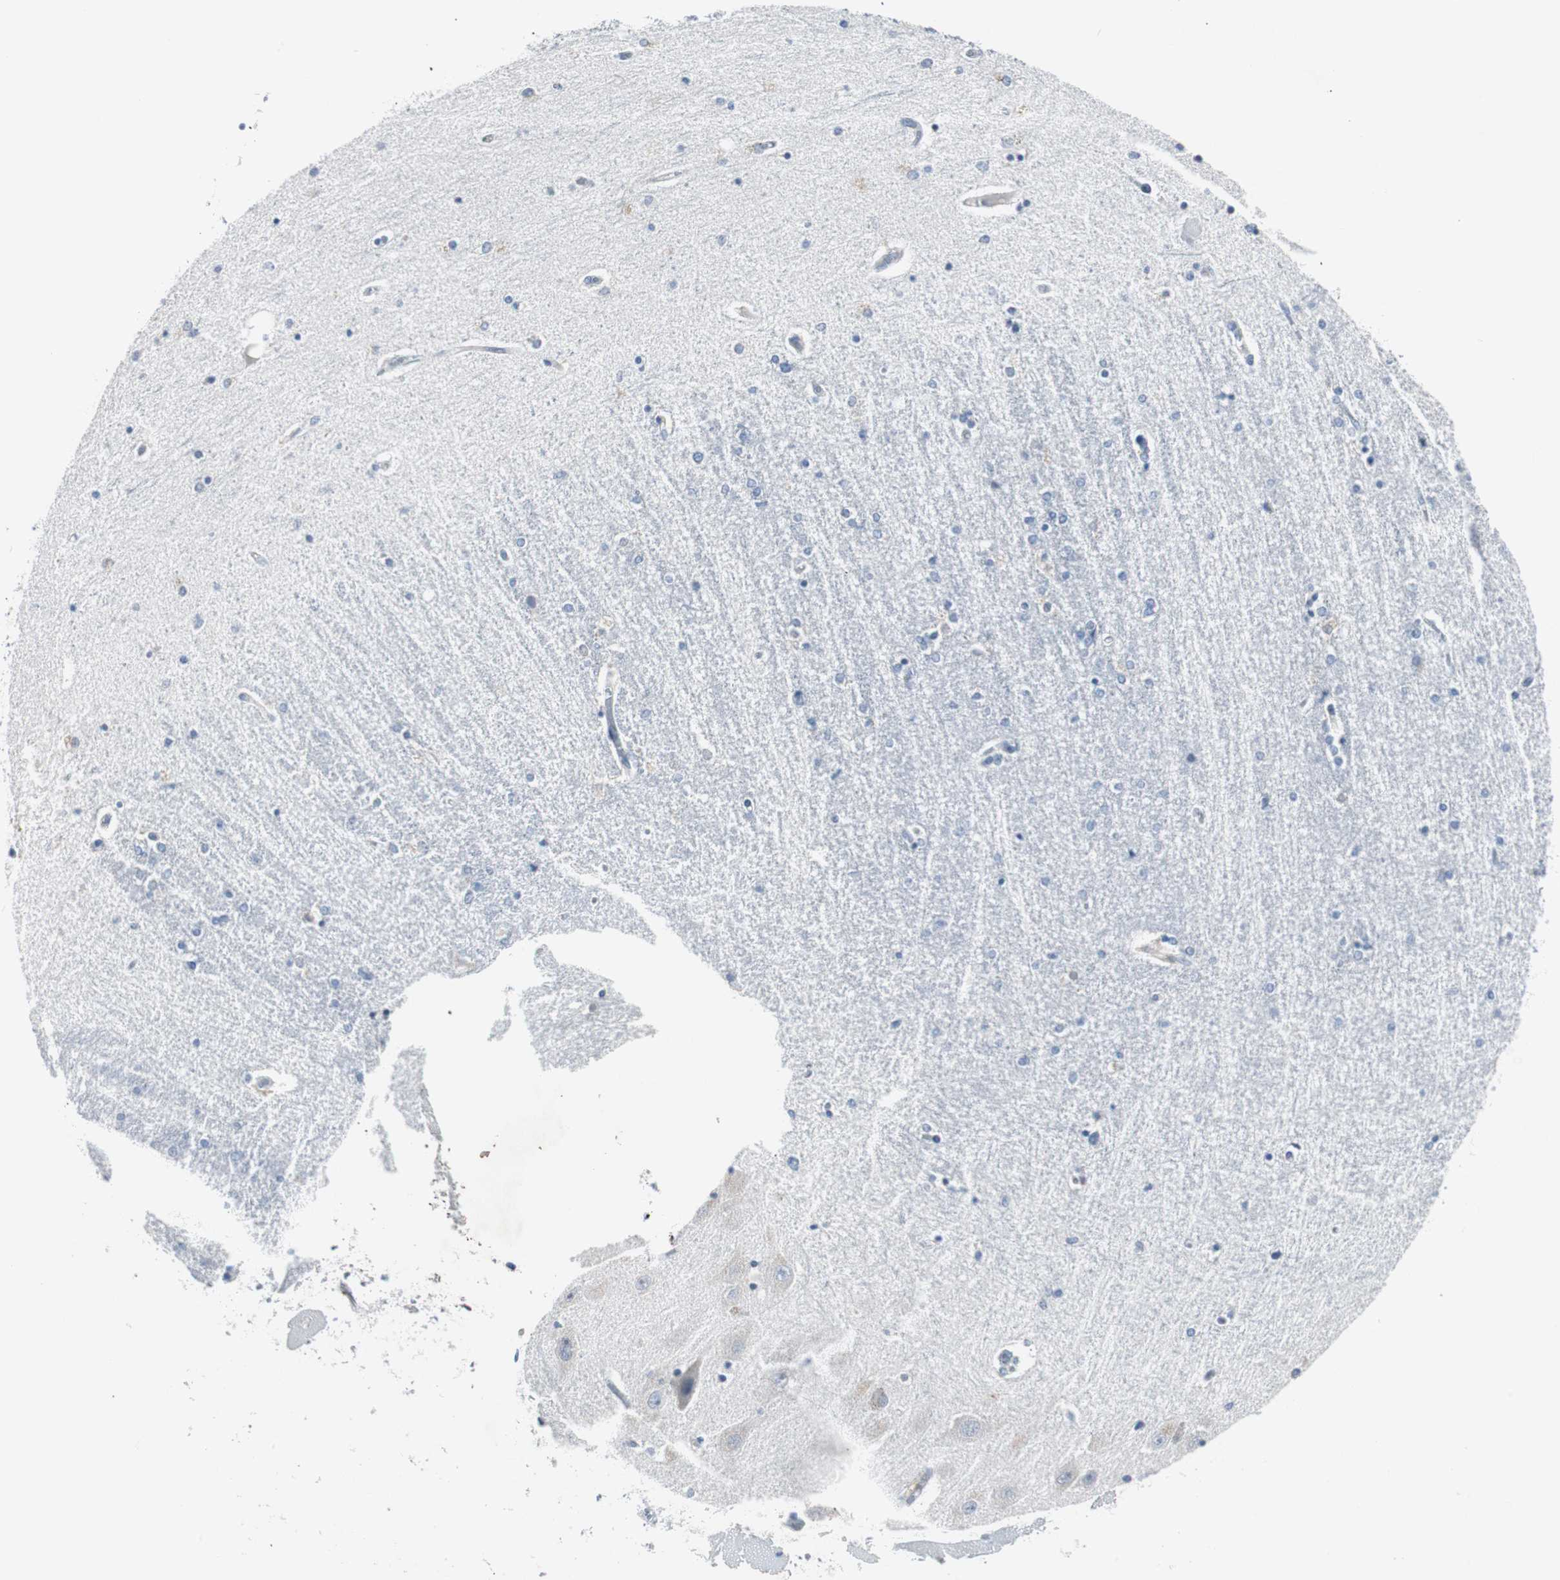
{"staining": {"intensity": "negative", "quantity": "none", "location": "none"}, "tissue": "hippocampus", "cell_type": "Glial cells", "image_type": "normal", "snomed": [{"axis": "morphology", "description": "Normal tissue, NOS"}, {"axis": "topography", "description": "Hippocampus"}], "caption": "Hippocampus stained for a protein using immunohistochemistry (IHC) reveals no staining glial cells.", "gene": "SOX30", "patient": {"sex": "female", "age": 54}}